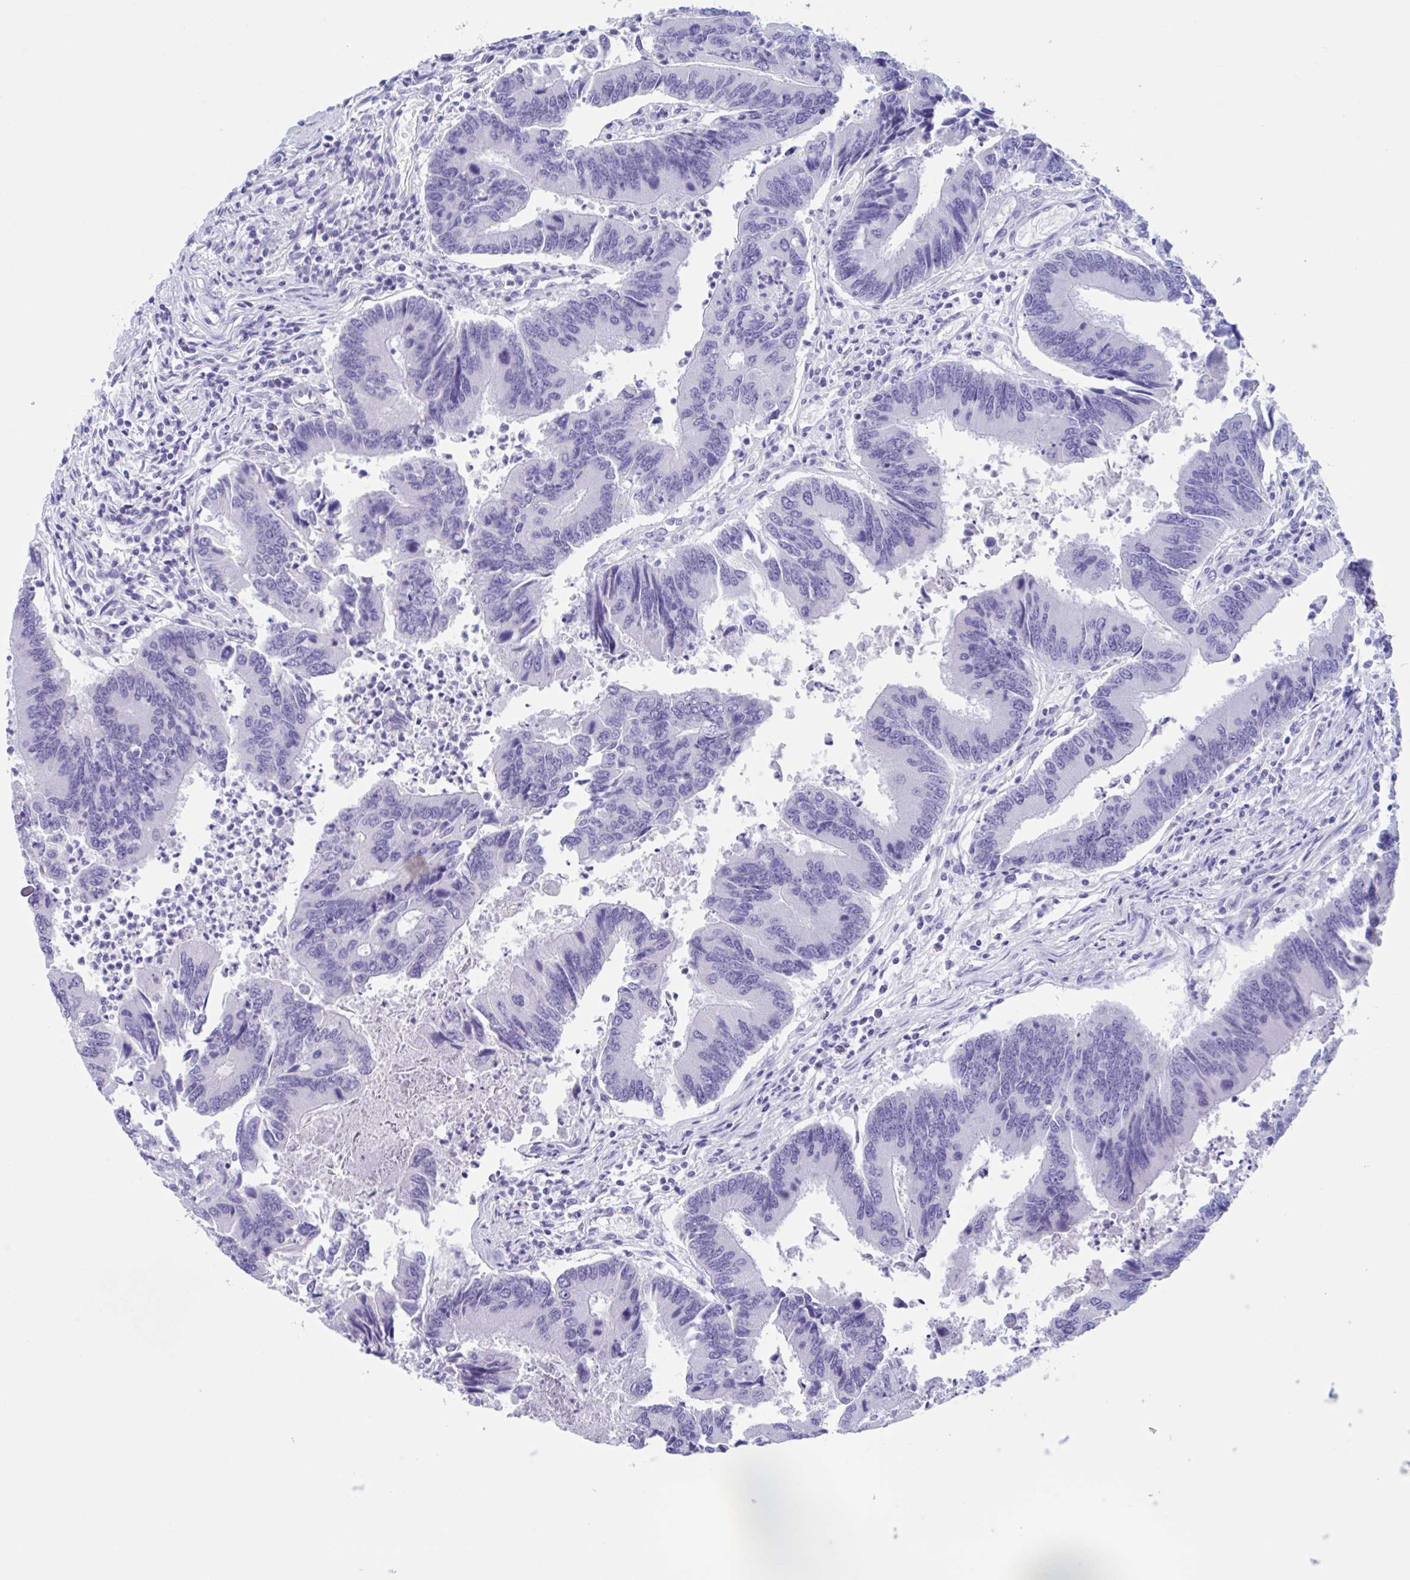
{"staining": {"intensity": "negative", "quantity": "none", "location": "none"}, "tissue": "colorectal cancer", "cell_type": "Tumor cells", "image_type": "cancer", "snomed": [{"axis": "morphology", "description": "Adenocarcinoma, NOS"}, {"axis": "topography", "description": "Colon"}], "caption": "Immunohistochemistry histopathology image of neoplastic tissue: colorectal cancer (adenocarcinoma) stained with DAB (3,3'-diaminobenzidine) reveals no significant protein positivity in tumor cells. (IHC, brightfield microscopy, high magnification).", "gene": "USP35", "patient": {"sex": "female", "age": 67}}